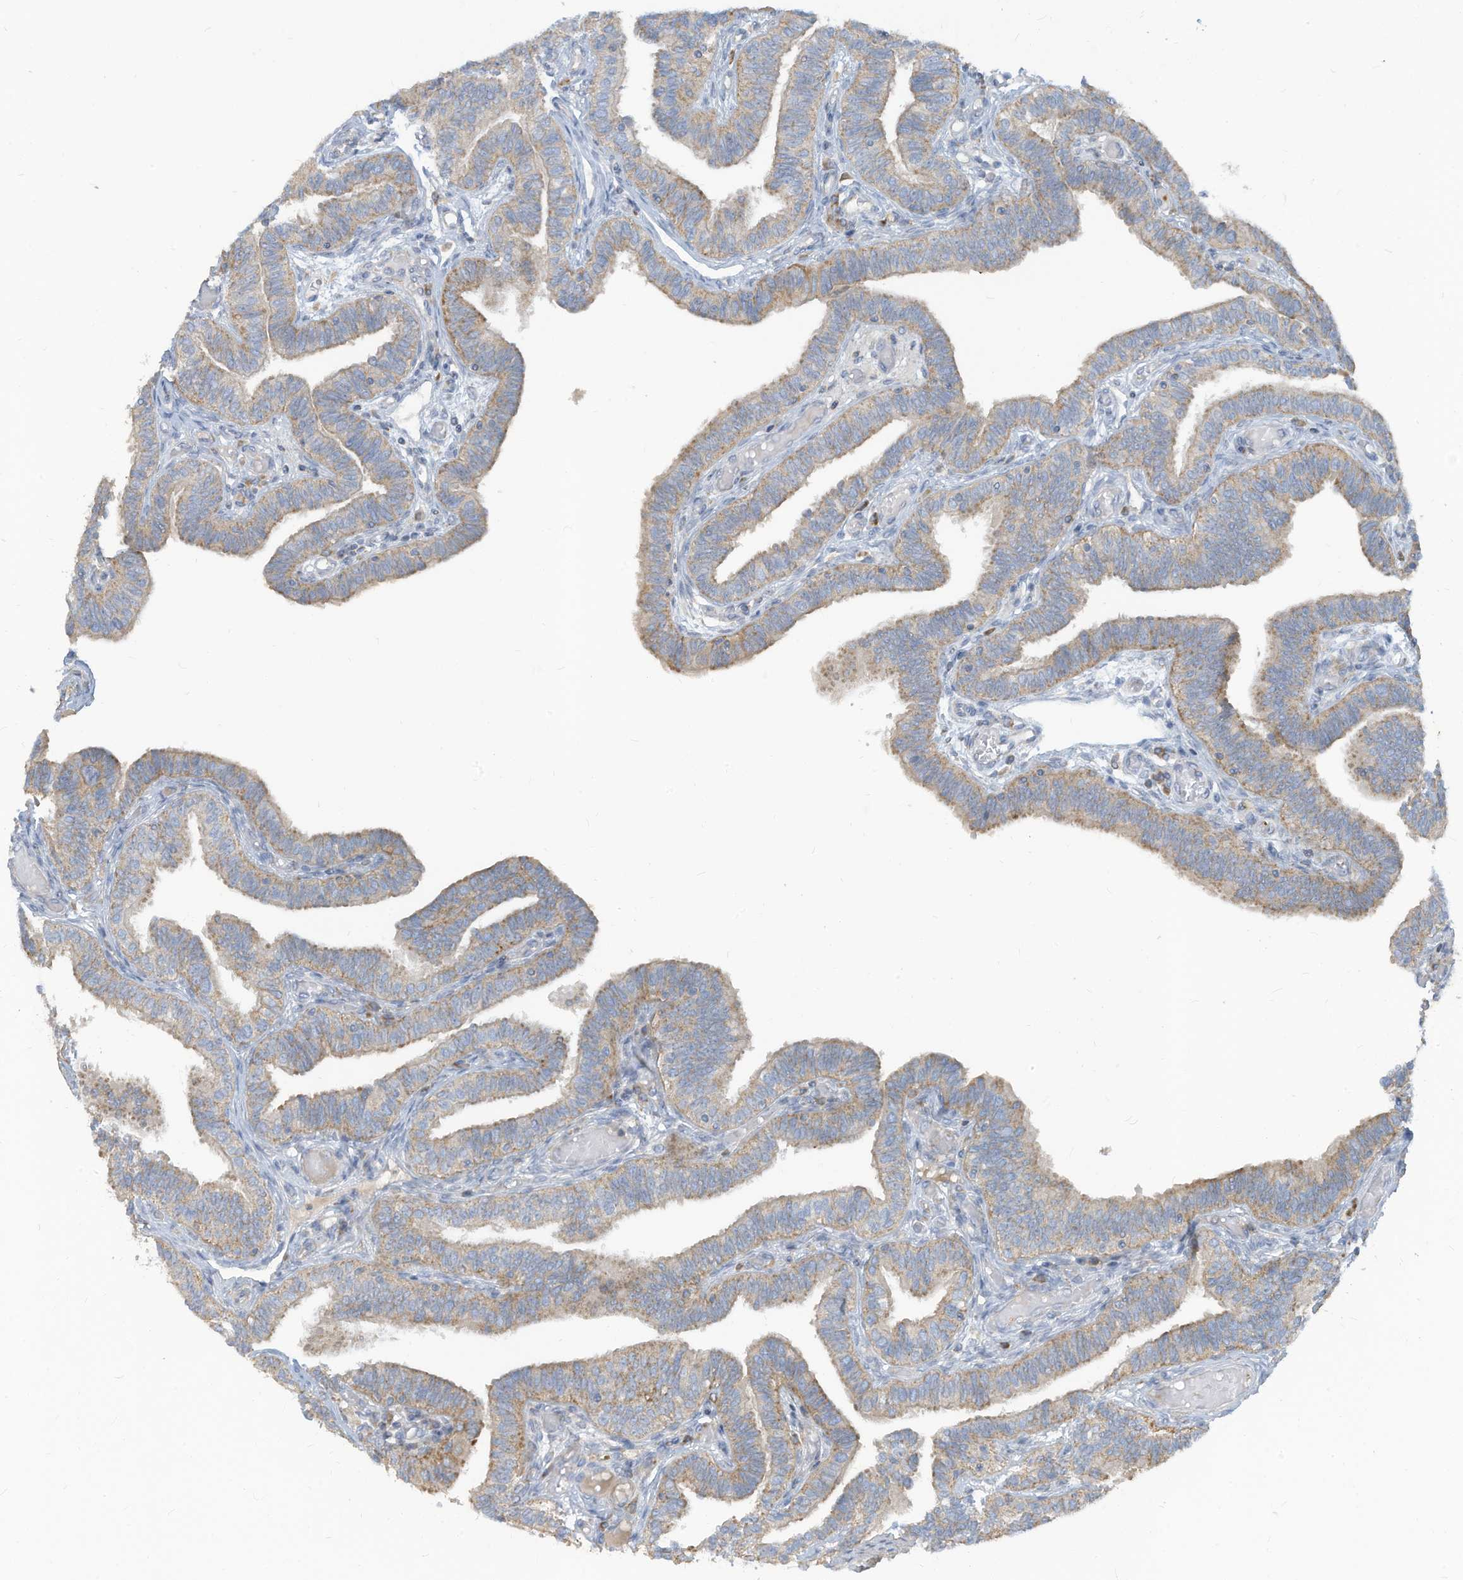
{"staining": {"intensity": "moderate", "quantity": ">75%", "location": "cytoplasmic/membranous"}, "tissue": "fallopian tube", "cell_type": "Glandular cells", "image_type": "normal", "snomed": [{"axis": "morphology", "description": "Normal tissue, NOS"}, {"axis": "topography", "description": "Fallopian tube"}], "caption": "Fallopian tube stained with a protein marker demonstrates moderate staining in glandular cells.", "gene": "GTPBP2", "patient": {"sex": "female", "age": 39}}